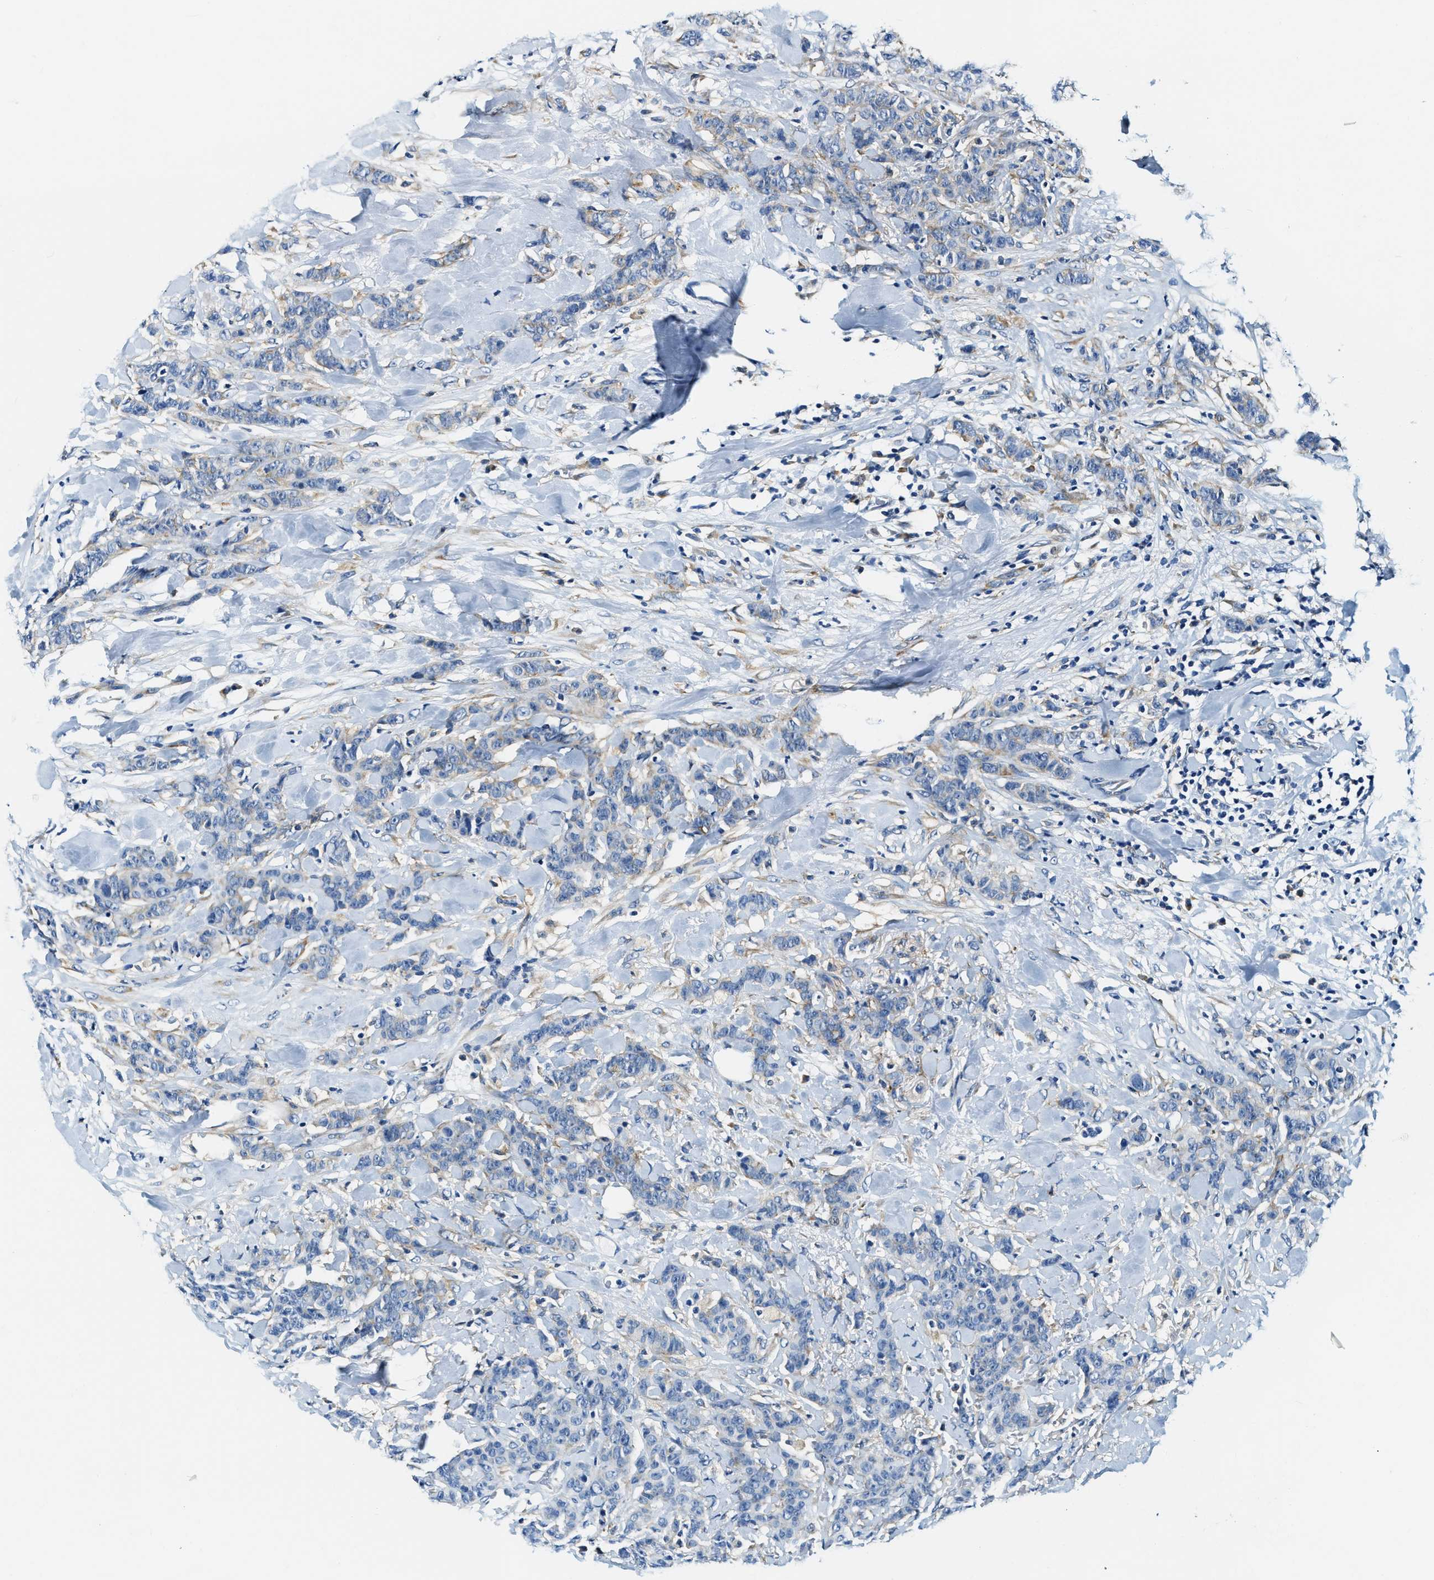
{"staining": {"intensity": "weak", "quantity": "<25%", "location": "cytoplasmic/membranous"}, "tissue": "breast cancer", "cell_type": "Tumor cells", "image_type": "cancer", "snomed": [{"axis": "morphology", "description": "Normal tissue, NOS"}, {"axis": "morphology", "description": "Duct carcinoma"}, {"axis": "topography", "description": "Breast"}], "caption": "Human invasive ductal carcinoma (breast) stained for a protein using IHC exhibits no positivity in tumor cells.", "gene": "EIF2AK2", "patient": {"sex": "female", "age": 40}}